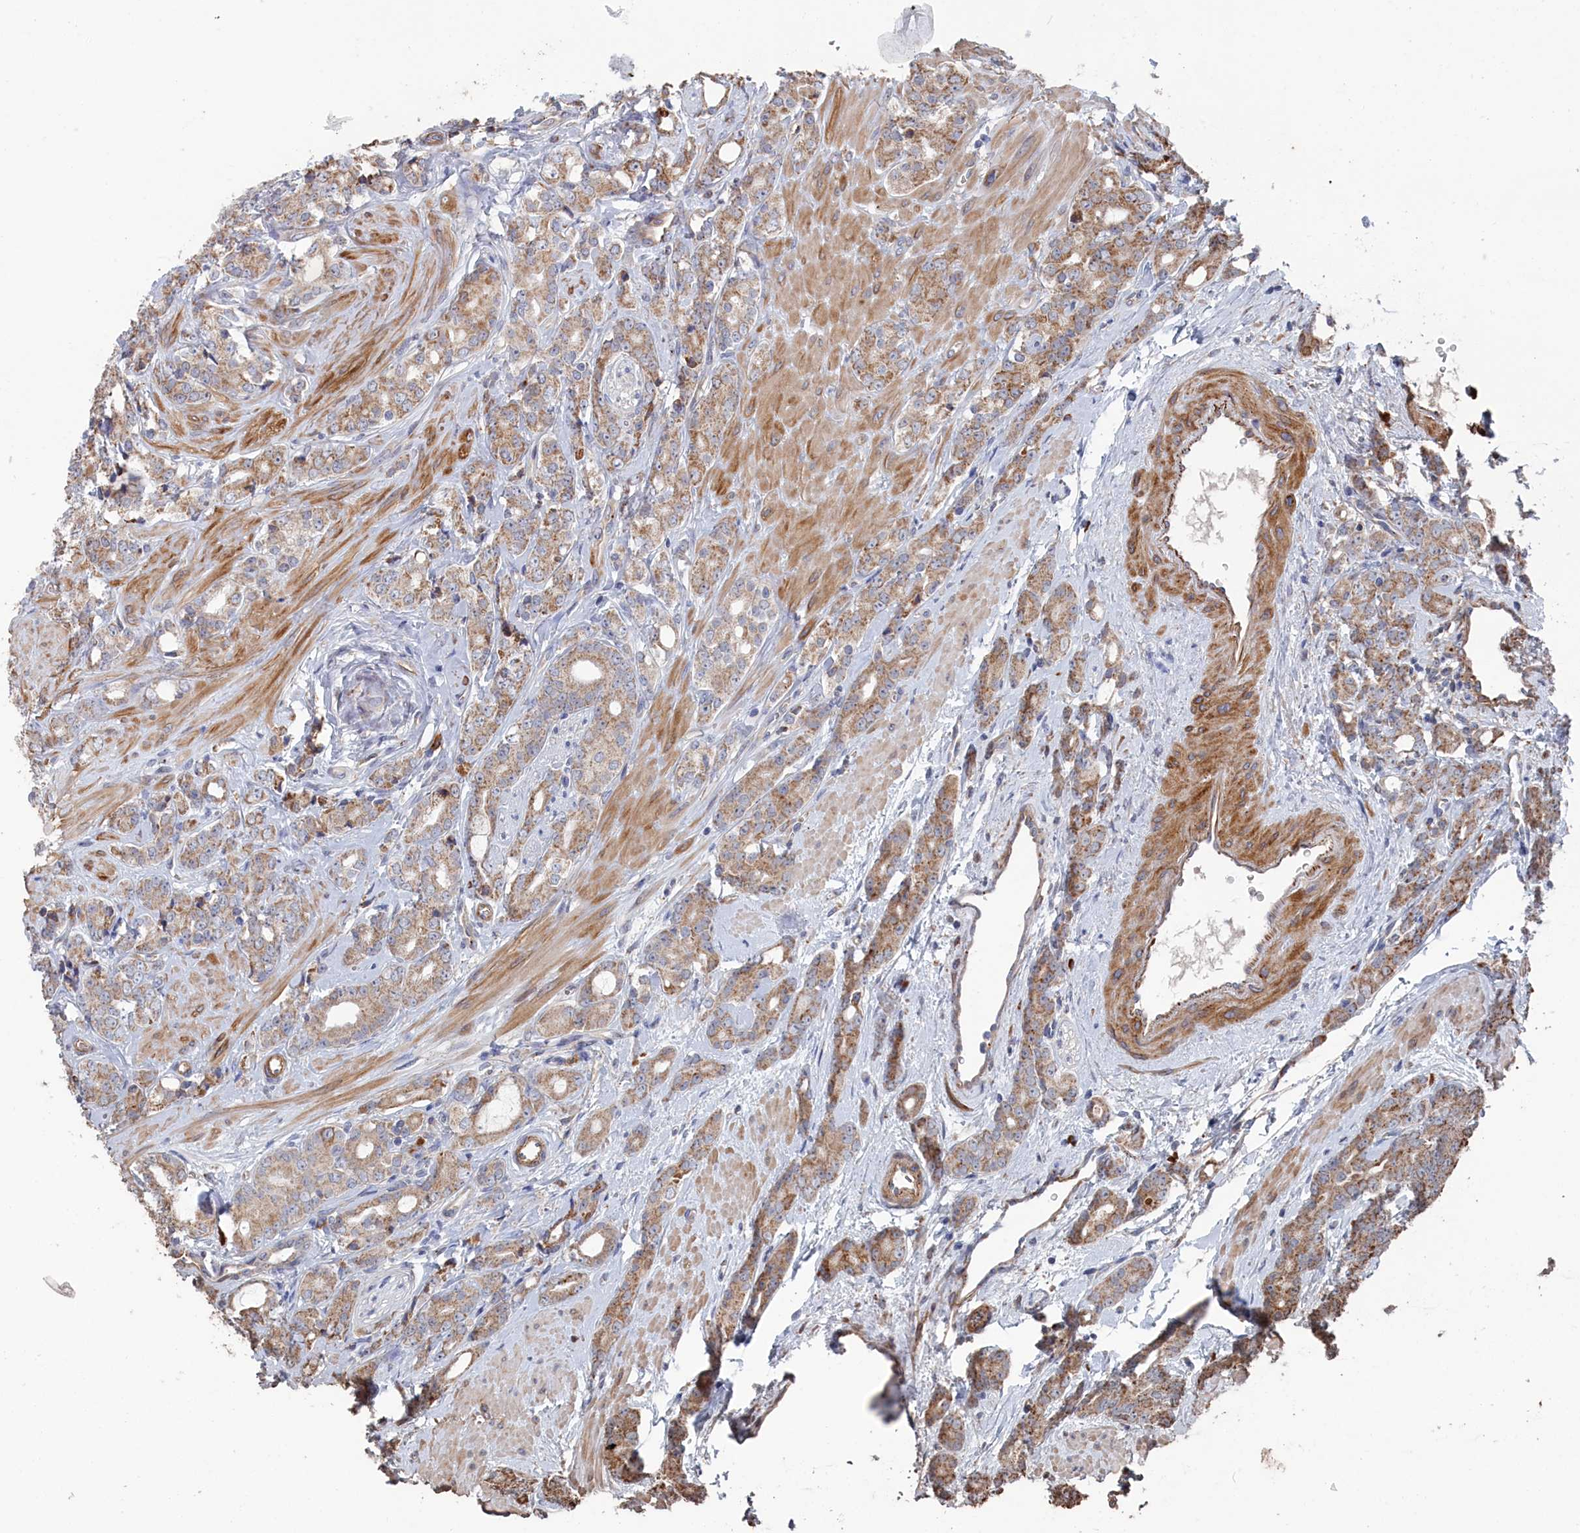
{"staining": {"intensity": "moderate", "quantity": "25%-75%", "location": "cytoplasmic/membranous"}, "tissue": "prostate cancer", "cell_type": "Tumor cells", "image_type": "cancer", "snomed": [{"axis": "morphology", "description": "Adenocarcinoma, High grade"}, {"axis": "topography", "description": "Prostate"}], "caption": "This is an image of immunohistochemistry staining of prostate cancer (high-grade adenocarcinoma), which shows moderate positivity in the cytoplasmic/membranous of tumor cells.", "gene": "FILIP1L", "patient": {"sex": "male", "age": 62}}